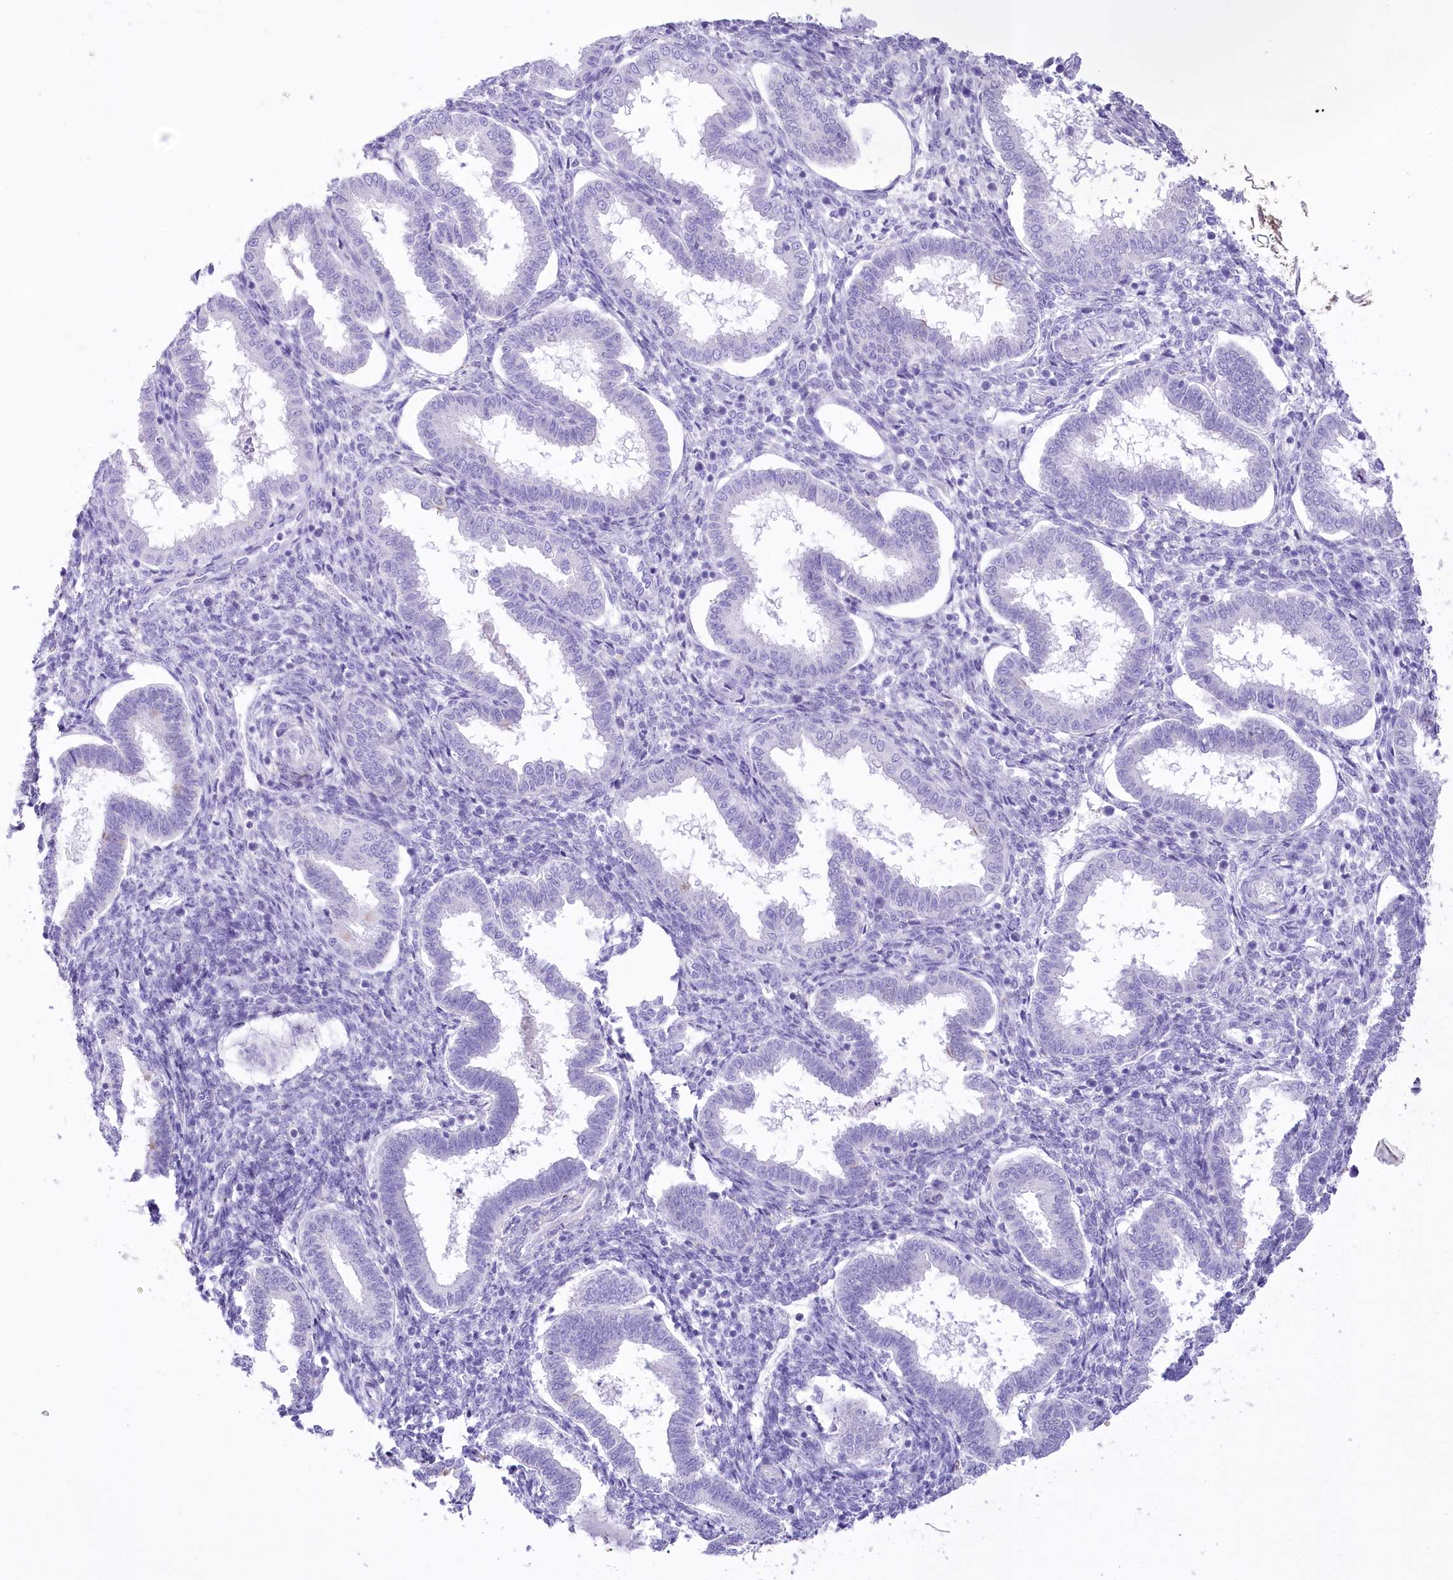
{"staining": {"intensity": "negative", "quantity": "none", "location": "none"}, "tissue": "endometrium", "cell_type": "Cells in endometrial stroma", "image_type": "normal", "snomed": [{"axis": "morphology", "description": "Normal tissue, NOS"}, {"axis": "topography", "description": "Endometrium"}], "caption": "DAB (3,3'-diaminobenzidine) immunohistochemical staining of unremarkable human endometrium shows no significant positivity in cells in endometrial stroma.", "gene": "PBLD", "patient": {"sex": "female", "age": 24}}